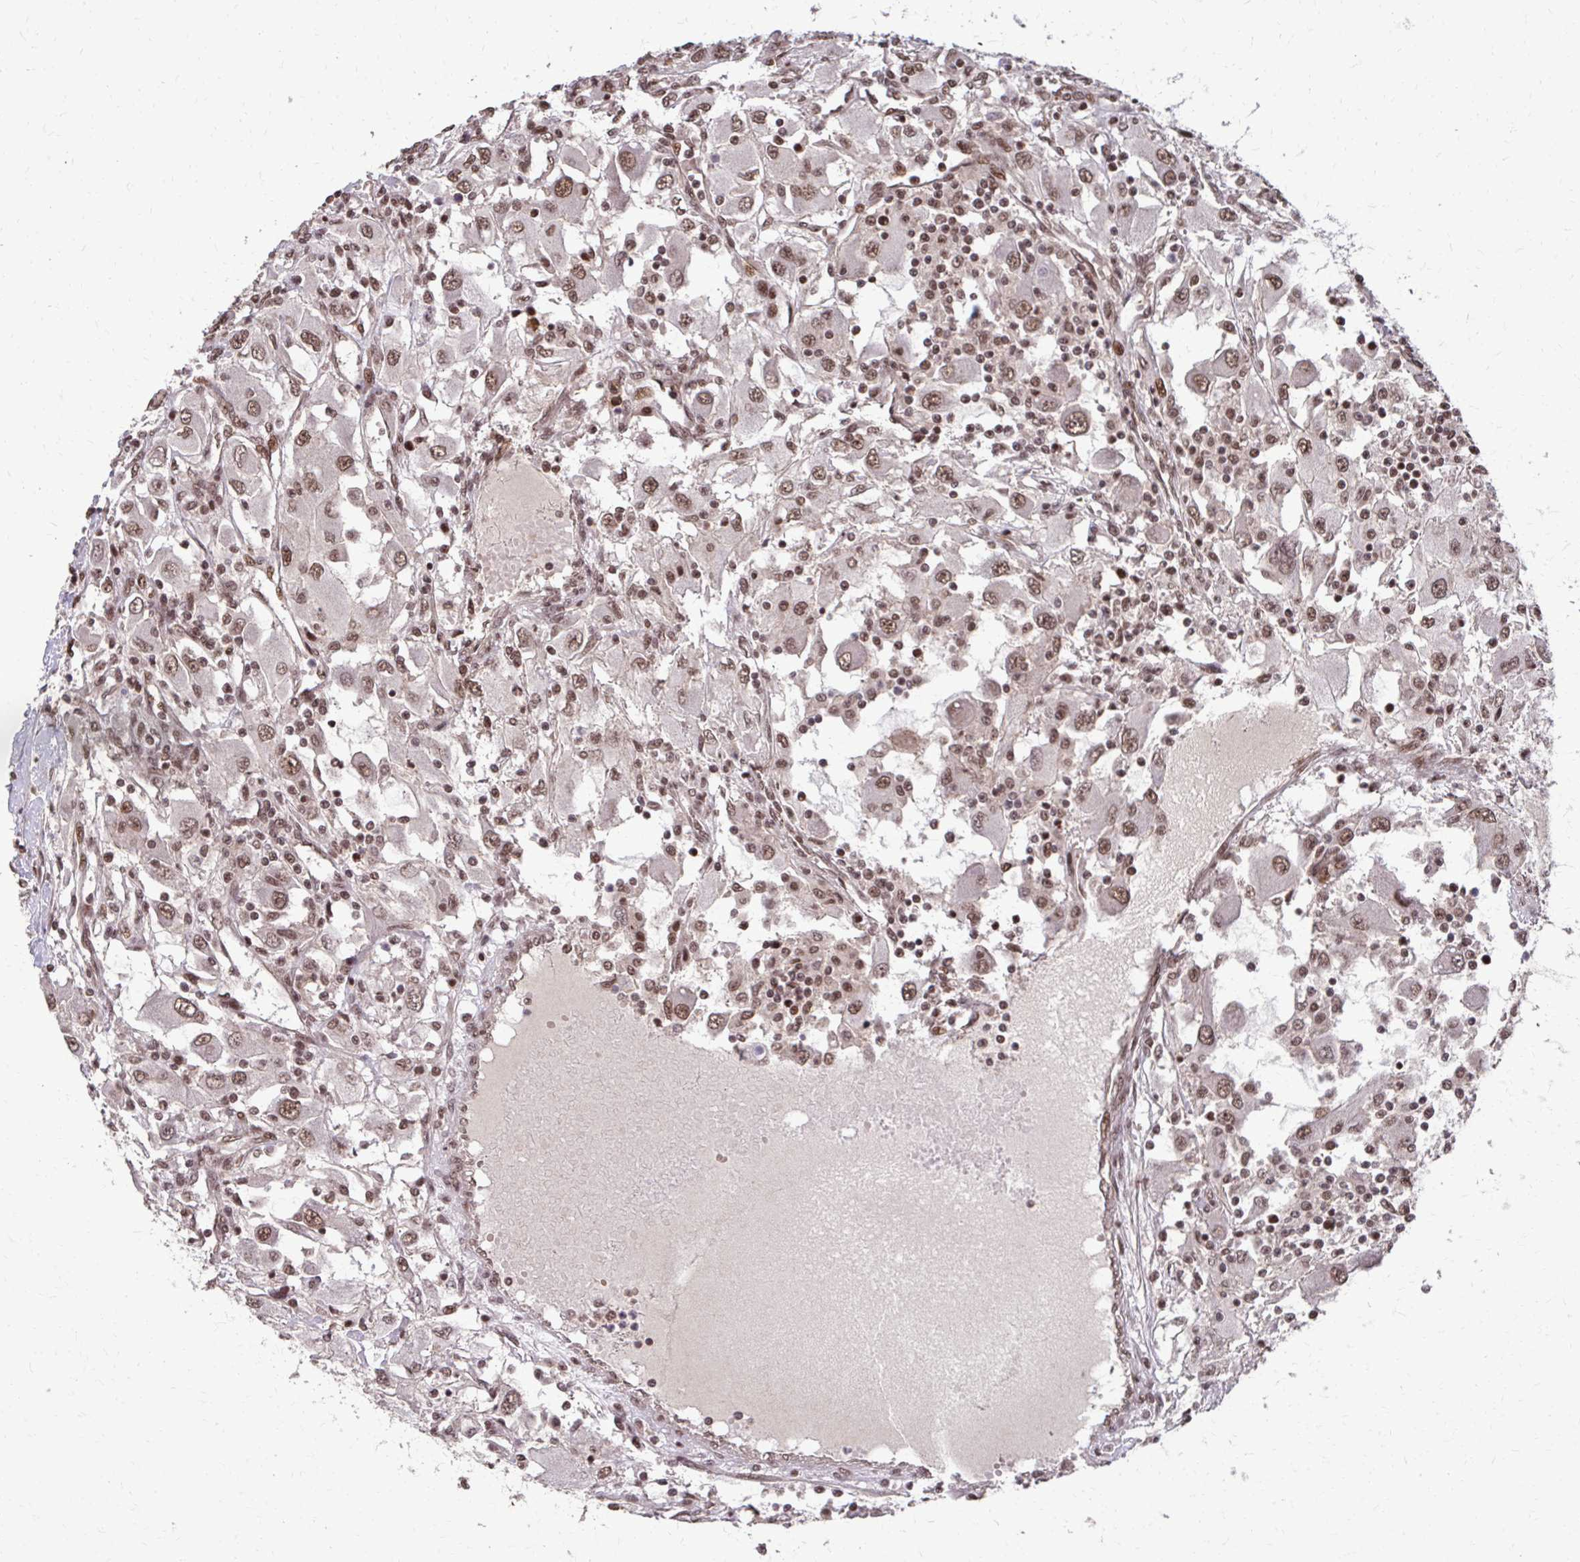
{"staining": {"intensity": "moderate", "quantity": ">75%", "location": "nuclear"}, "tissue": "renal cancer", "cell_type": "Tumor cells", "image_type": "cancer", "snomed": [{"axis": "morphology", "description": "Adenocarcinoma, NOS"}, {"axis": "topography", "description": "Kidney"}], "caption": "Renal cancer (adenocarcinoma) stained with IHC displays moderate nuclear positivity in approximately >75% of tumor cells. Using DAB (3,3'-diaminobenzidine) (brown) and hematoxylin (blue) stains, captured at high magnification using brightfield microscopy.", "gene": "SS18", "patient": {"sex": "female", "age": 67}}